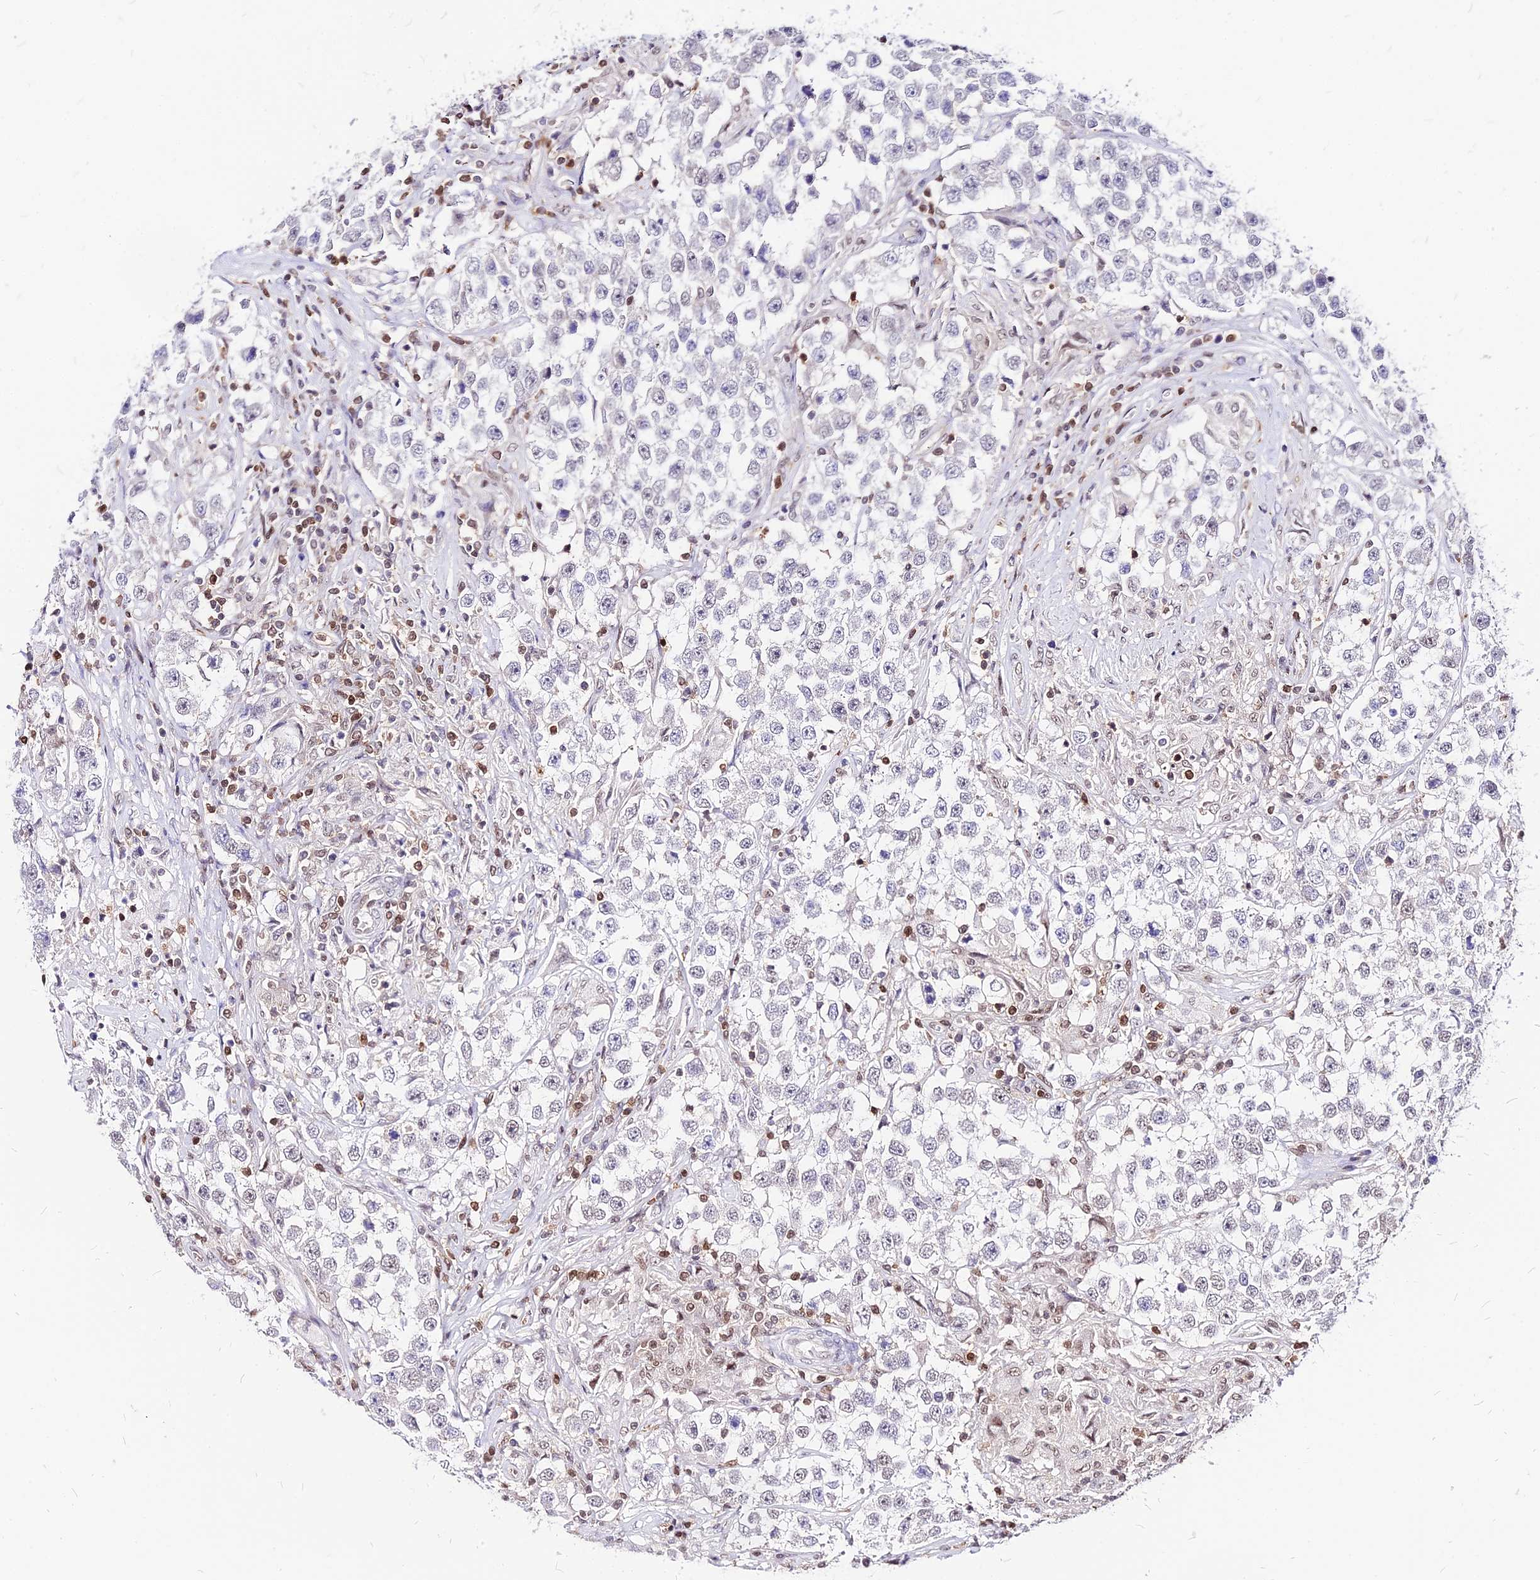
{"staining": {"intensity": "weak", "quantity": "<25%", "location": "nuclear"}, "tissue": "testis cancer", "cell_type": "Tumor cells", "image_type": "cancer", "snomed": [{"axis": "morphology", "description": "Seminoma, NOS"}, {"axis": "topography", "description": "Testis"}], "caption": "Immunohistochemical staining of seminoma (testis) reveals no significant positivity in tumor cells. Nuclei are stained in blue.", "gene": "PAXX", "patient": {"sex": "male", "age": 46}}